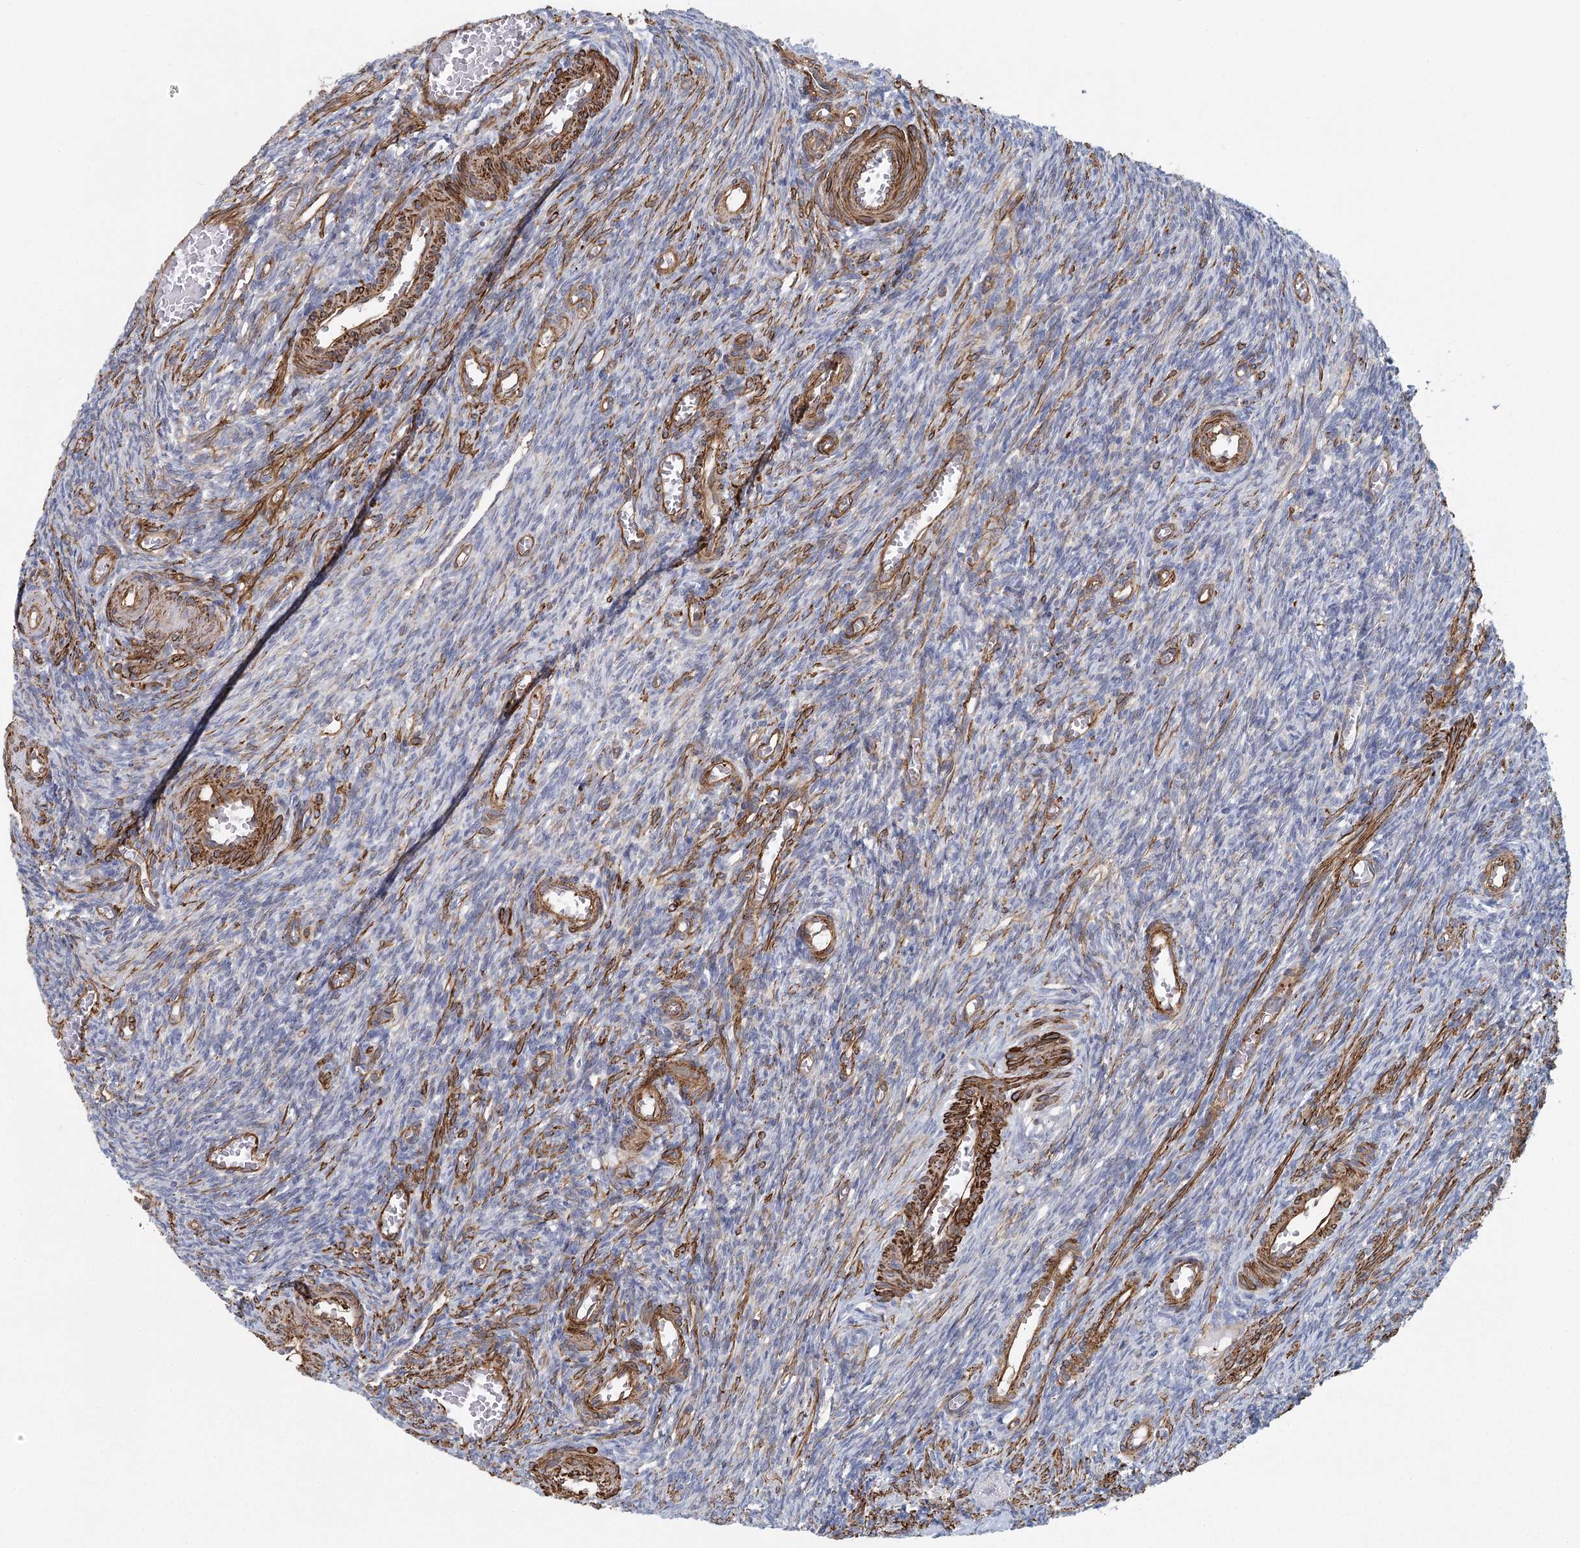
{"staining": {"intensity": "negative", "quantity": "none", "location": "none"}, "tissue": "ovary", "cell_type": "Ovarian stroma cells", "image_type": "normal", "snomed": [{"axis": "morphology", "description": "Normal tissue, NOS"}, {"axis": "topography", "description": "Ovary"}], "caption": "Ovarian stroma cells show no significant positivity in benign ovary. (Brightfield microscopy of DAB (3,3'-diaminobenzidine) IHC at high magnification).", "gene": "IFT46", "patient": {"sex": "female", "age": 27}}